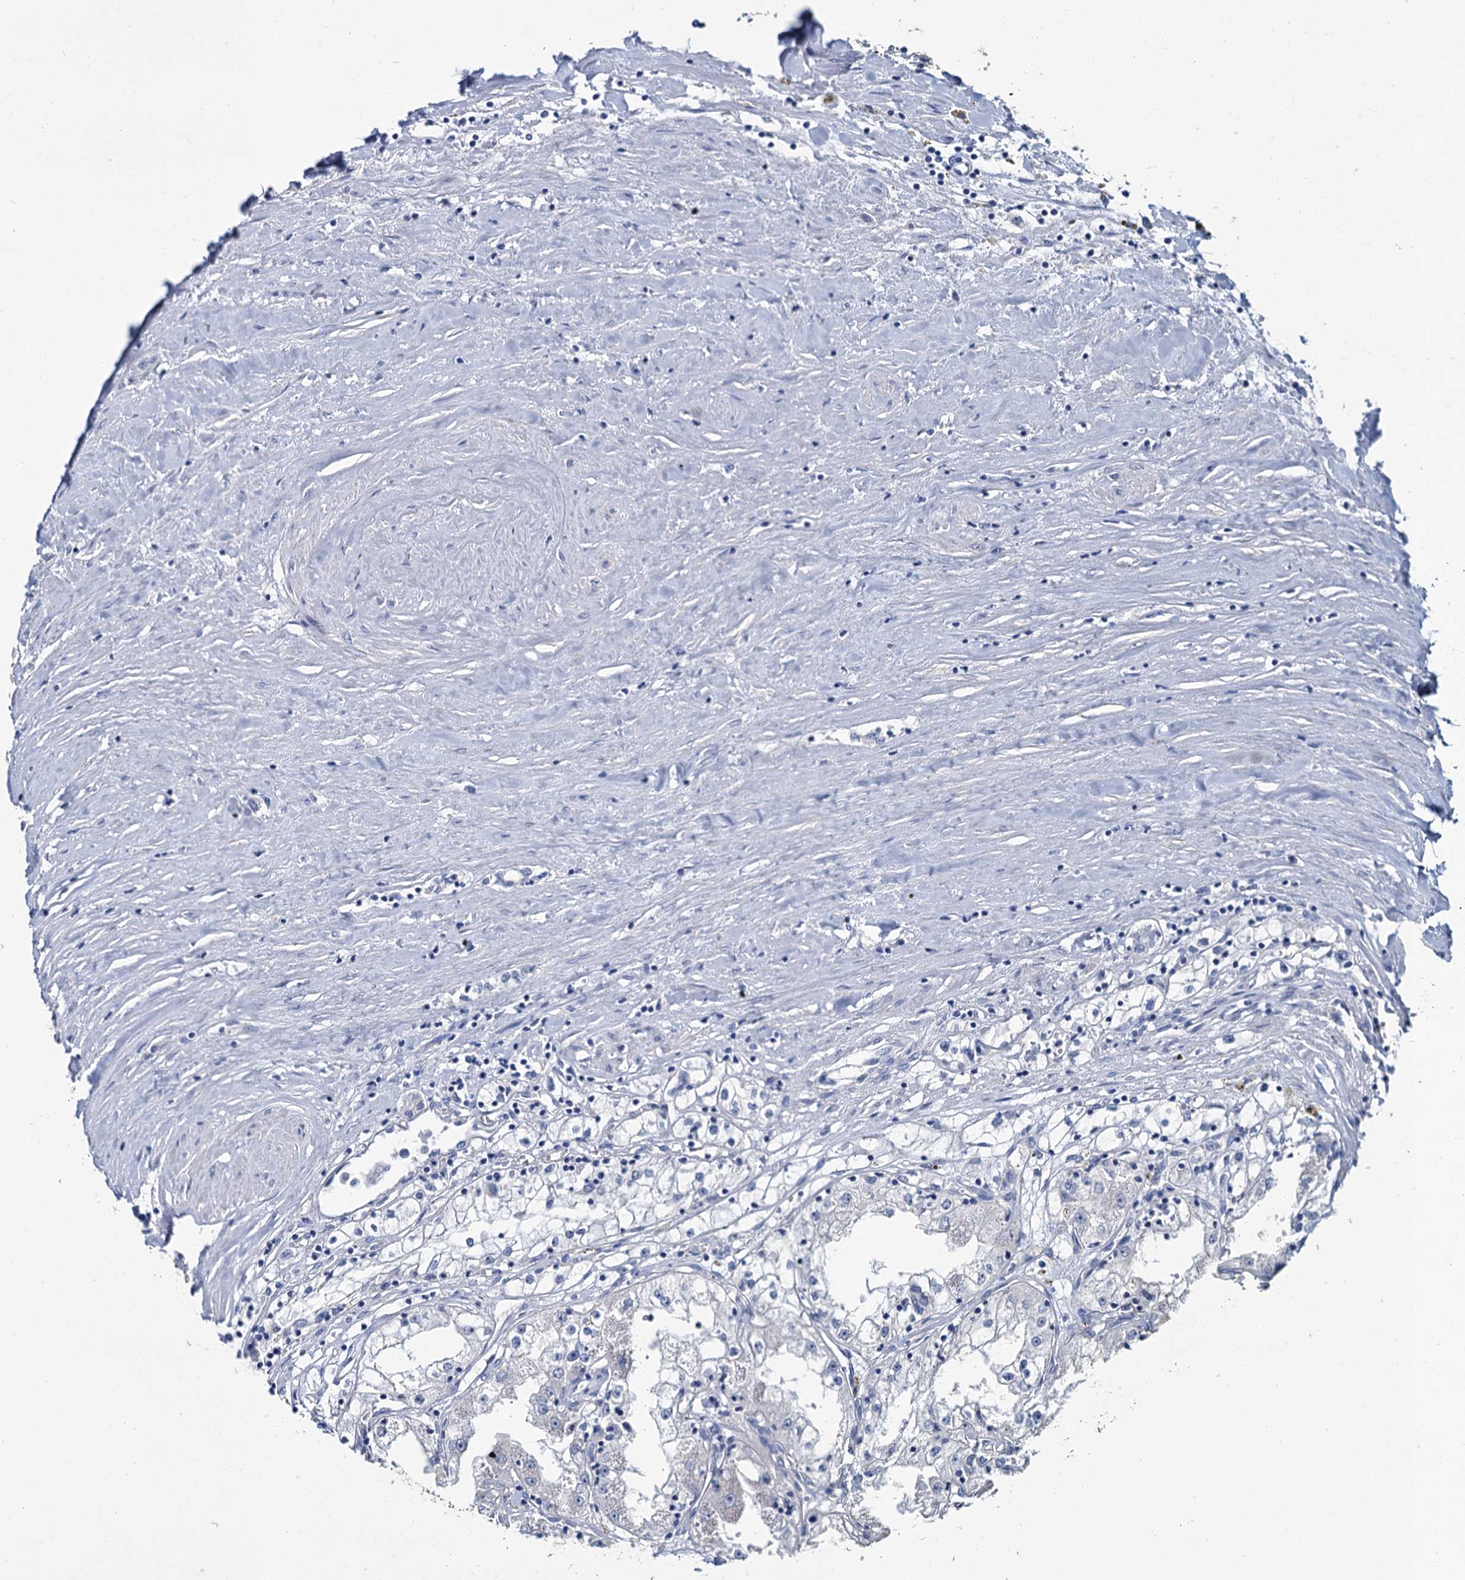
{"staining": {"intensity": "negative", "quantity": "none", "location": "none"}, "tissue": "renal cancer", "cell_type": "Tumor cells", "image_type": "cancer", "snomed": [{"axis": "morphology", "description": "Adenocarcinoma, NOS"}, {"axis": "topography", "description": "Kidney"}], "caption": "A histopathology image of human adenocarcinoma (renal) is negative for staining in tumor cells. Nuclei are stained in blue.", "gene": "SNCB", "patient": {"sex": "male", "age": 56}}